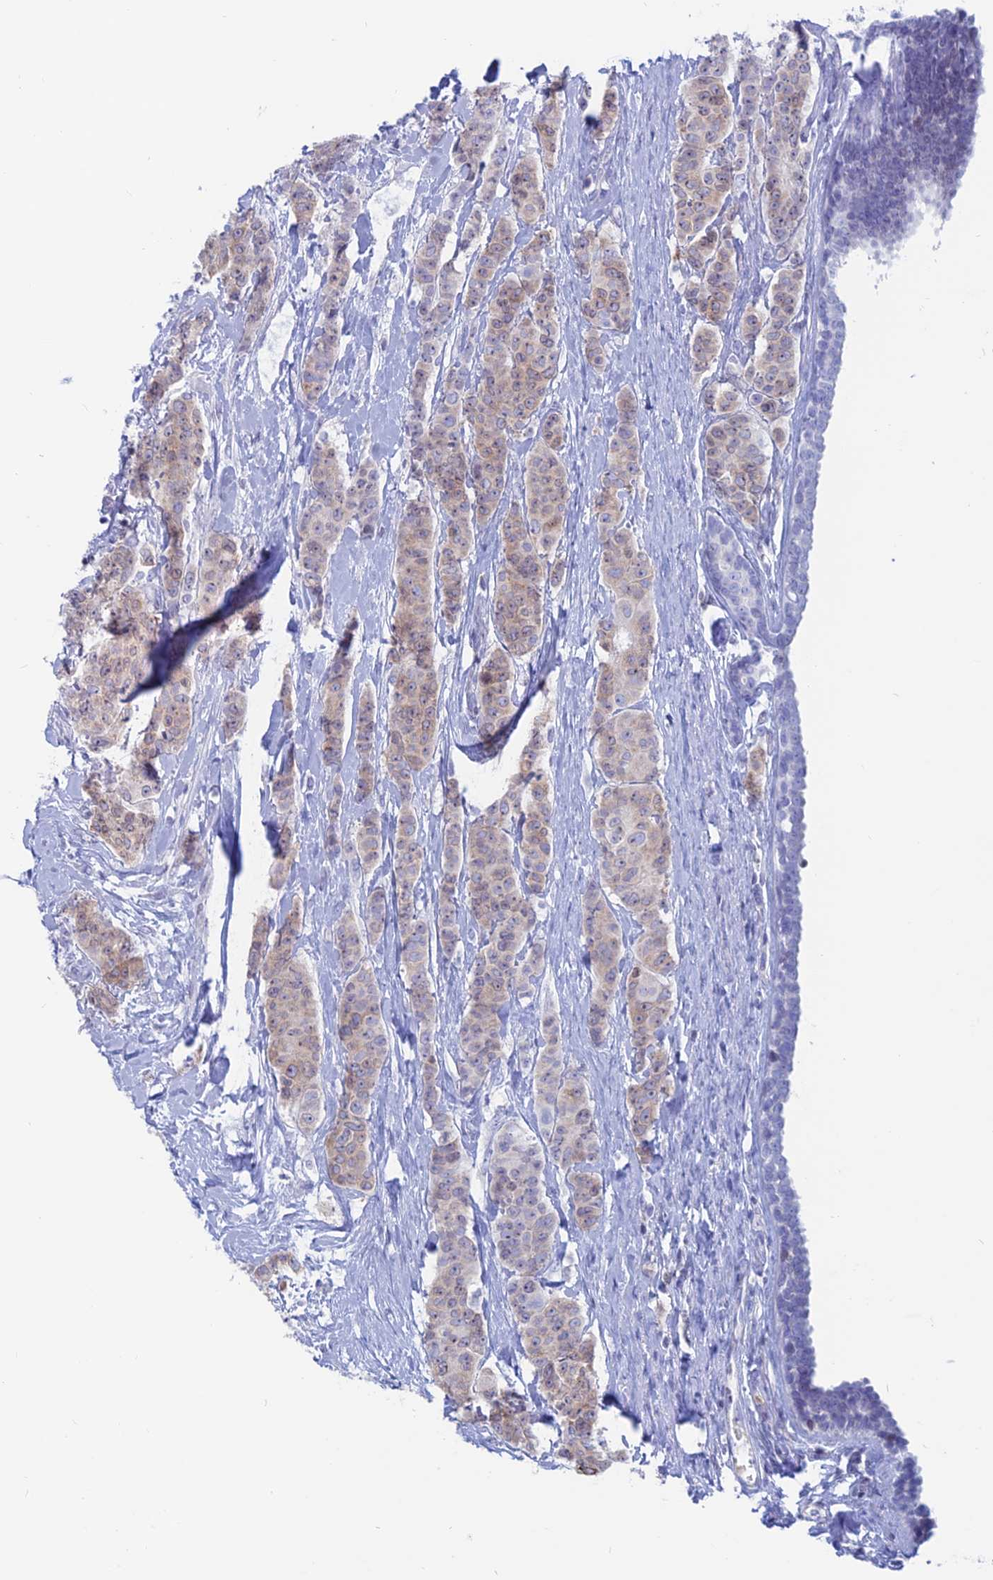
{"staining": {"intensity": "weak", "quantity": "25%-75%", "location": "cytoplasmic/membranous"}, "tissue": "breast cancer", "cell_type": "Tumor cells", "image_type": "cancer", "snomed": [{"axis": "morphology", "description": "Duct carcinoma"}, {"axis": "topography", "description": "Breast"}], "caption": "An IHC micrograph of tumor tissue is shown. Protein staining in brown labels weak cytoplasmic/membranous positivity in breast invasive ductal carcinoma within tumor cells. The protein is stained brown, and the nuclei are stained in blue (DAB (3,3'-diaminobenzidine) IHC with brightfield microscopy, high magnification).", "gene": "CERS6", "patient": {"sex": "female", "age": 40}}